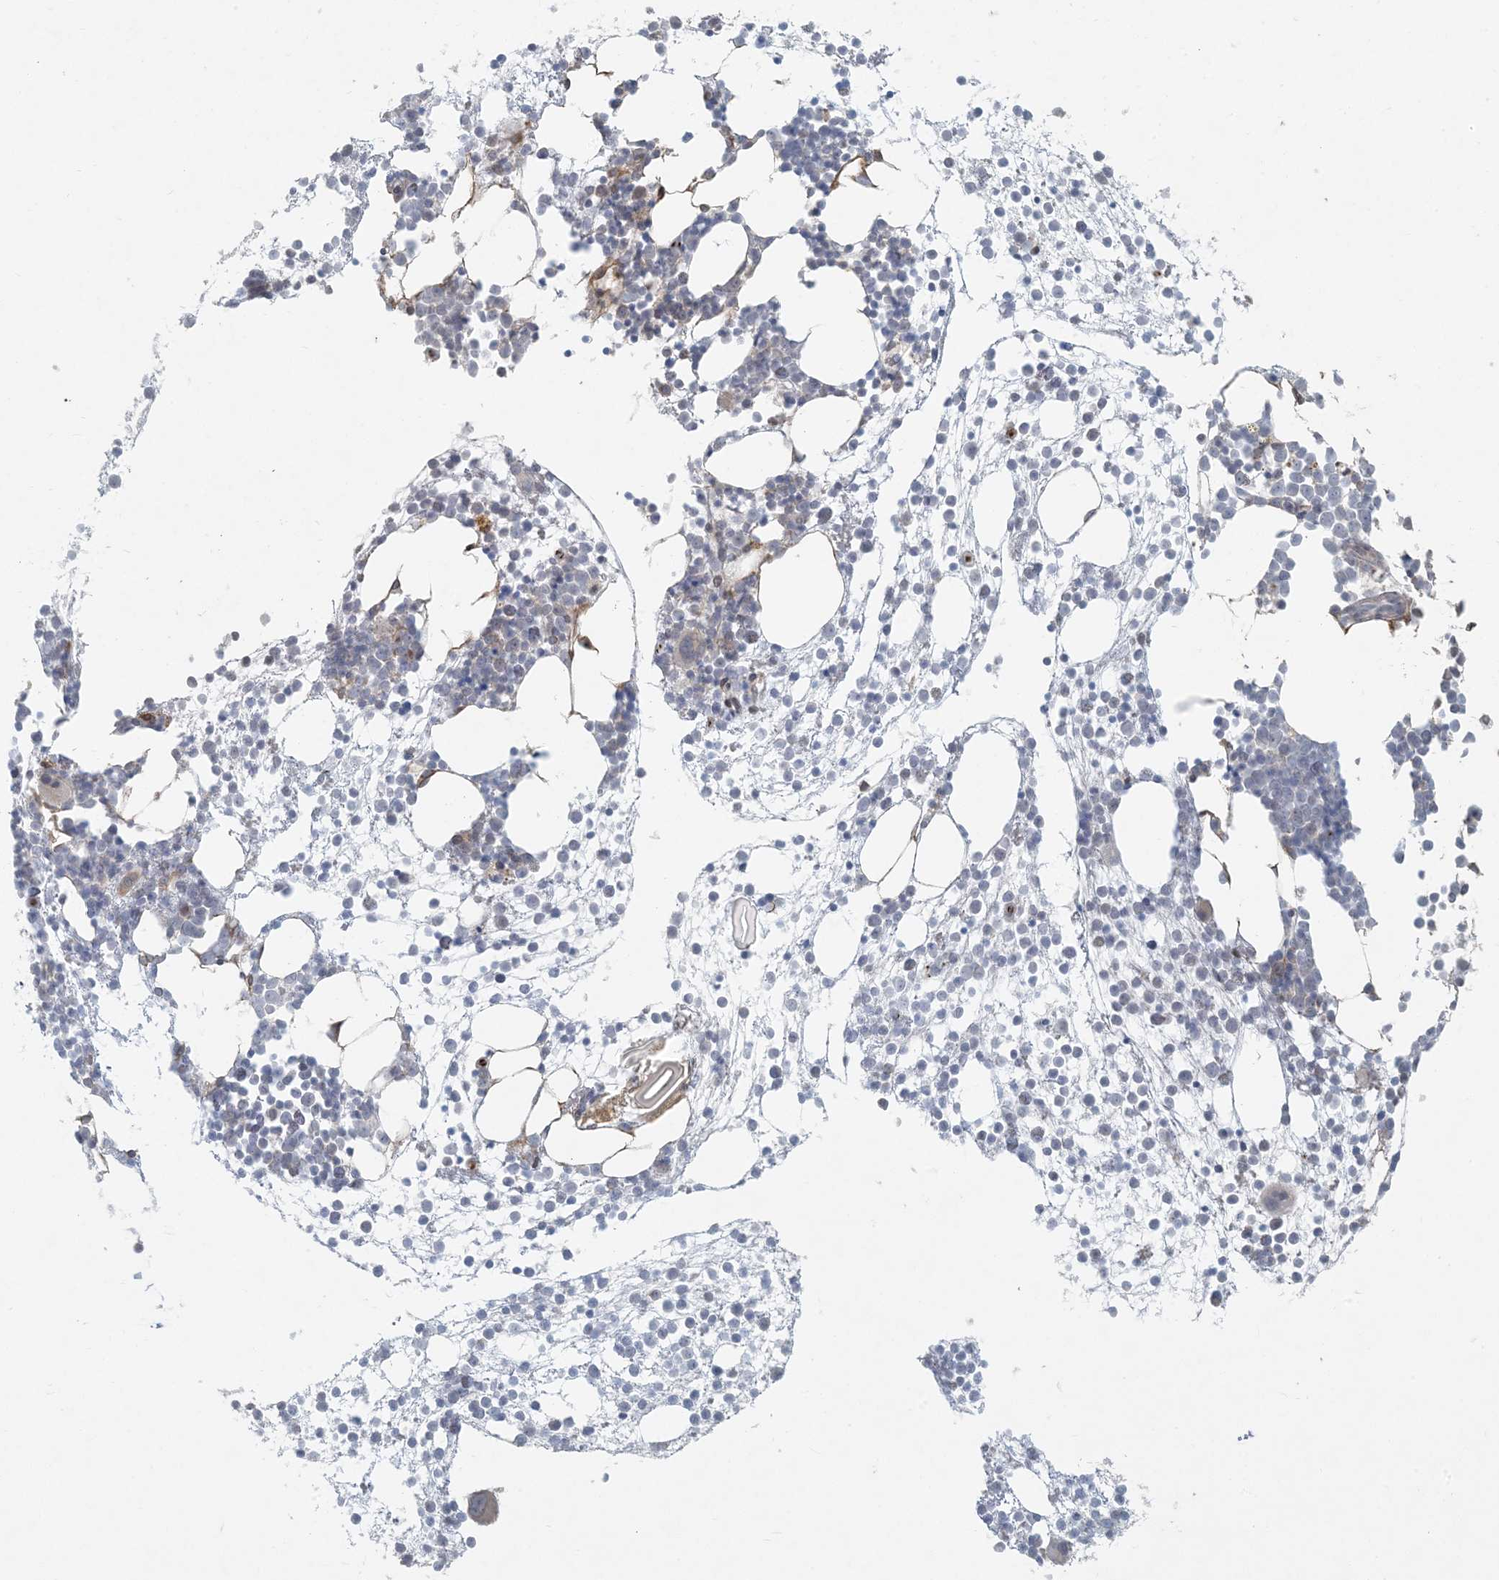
{"staining": {"intensity": "negative", "quantity": "none", "location": "none"}, "tissue": "bone marrow", "cell_type": "Hematopoietic cells", "image_type": "normal", "snomed": [{"axis": "morphology", "description": "Normal tissue, NOS"}, {"axis": "topography", "description": "Bone marrow"}], "caption": "Bone marrow stained for a protein using immunohistochemistry (IHC) displays no staining hematopoietic cells.", "gene": "HACL1", "patient": {"sex": "male", "age": 54}}